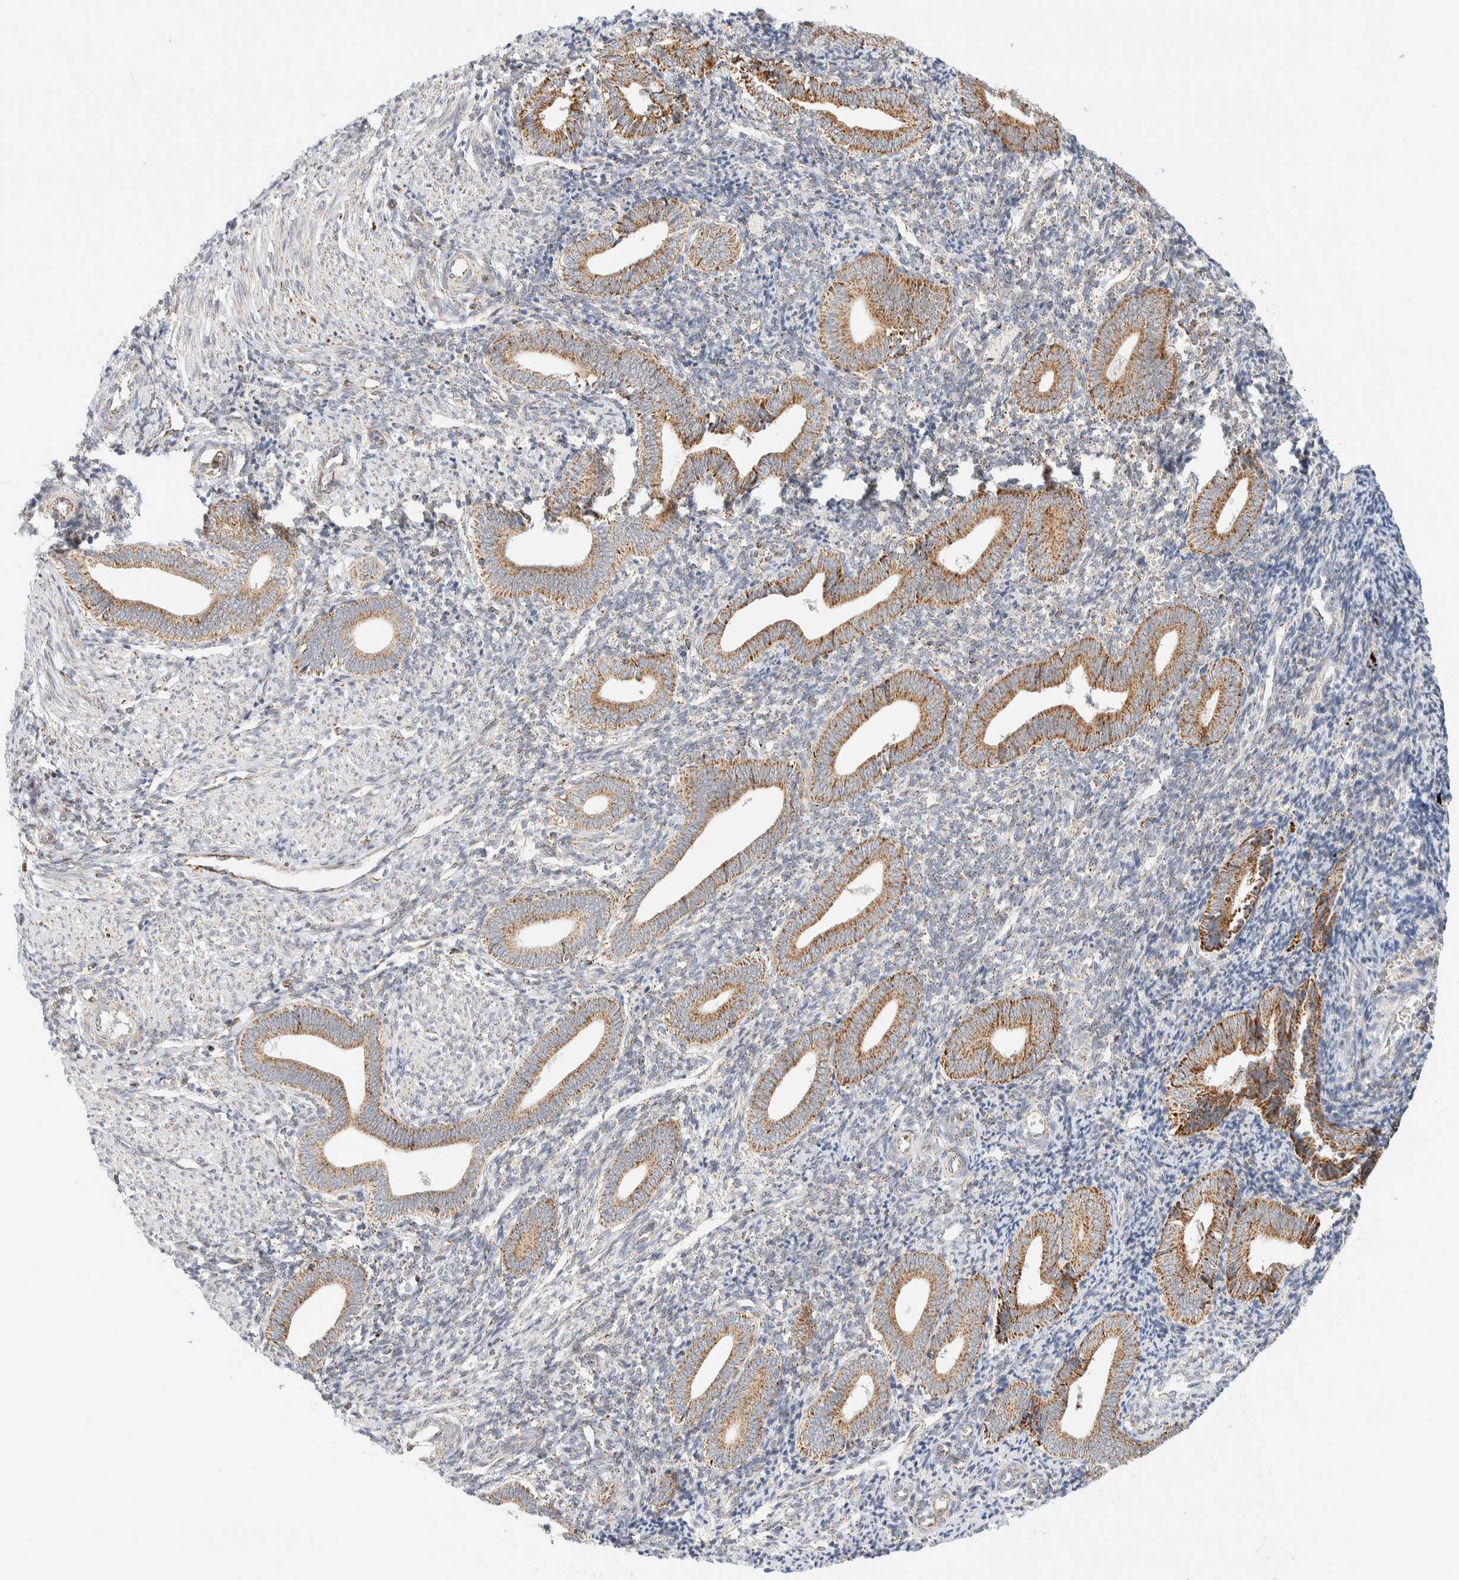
{"staining": {"intensity": "weak", "quantity": "25%-75%", "location": "cytoplasmic/membranous"}, "tissue": "endometrium", "cell_type": "Cells in endometrial stroma", "image_type": "normal", "snomed": [{"axis": "morphology", "description": "Normal tissue, NOS"}, {"axis": "topography", "description": "Uterus"}, {"axis": "topography", "description": "Endometrium"}], "caption": "About 25%-75% of cells in endometrial stroma in normal human endometrium show weak cytoplasmic/membranous protein expression as visualized by brown immunohistochemical staining.", "gene": "PPM1K", "patient": {"sex": "female", "age": 33}}